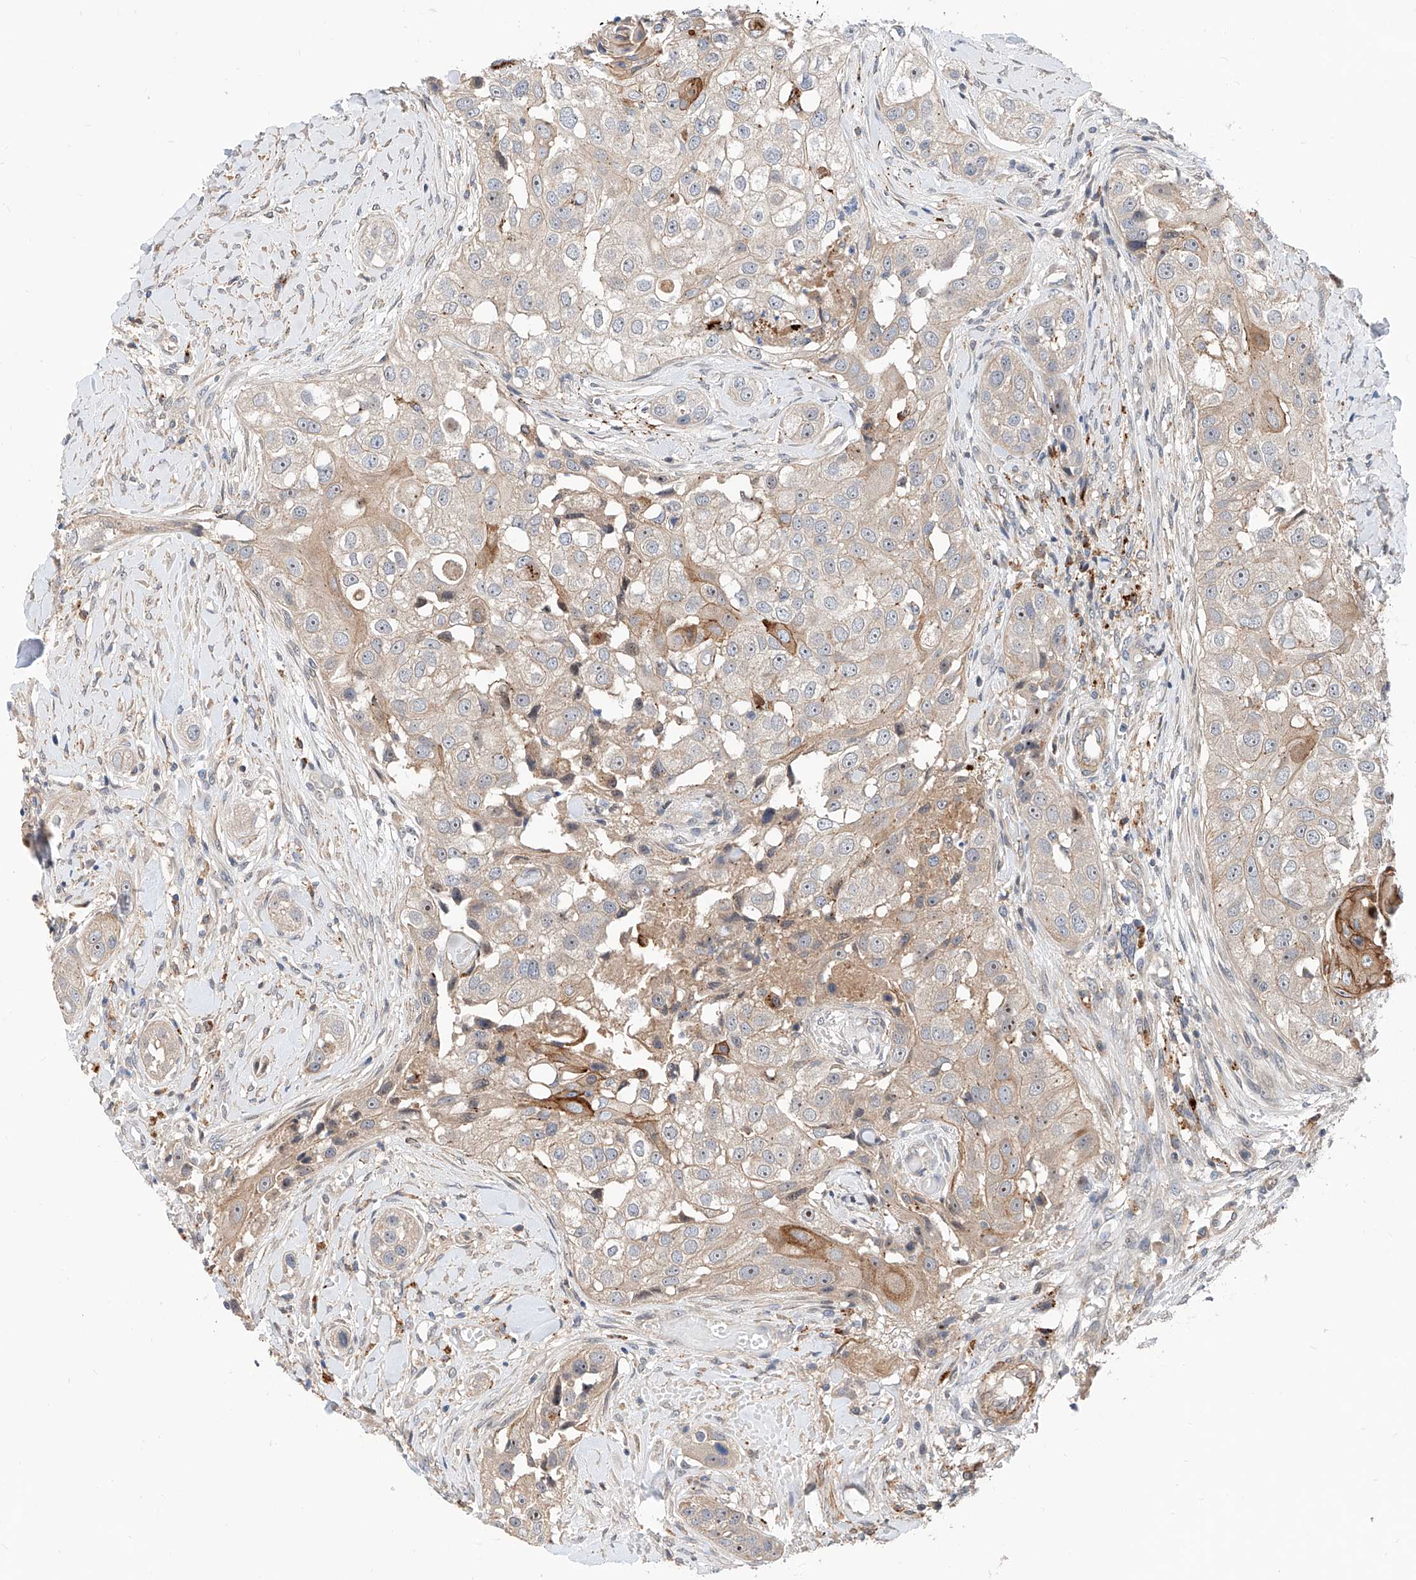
{"staining": {"intensity": "moderate", "quantity": "<25%", "location": "cytoplasmic/membranous"}, "tissue": "head and neck cancer", "cell_type": "Tumor cells", "image_type": "cancer", "snomed": [{"axis": "morphology", "description": "Normal tissue, NOS"}, {"axis": "morphology", "description": "Squamous cell carcinoma, NOS"}, {"axis": "topography", "description": "Skeletal muscle"}, {"axis": "topography", "description": "Head-Neck"}], "caption": "Brown immunohistochemical staining in human head and neck squamous cell carcinoma reveals moderate cytoplasmic/membranous staining in approximately <25% of tumor cells.", "gene": "MAGEE2", "patient": {"sex": "male", "age": 51}}